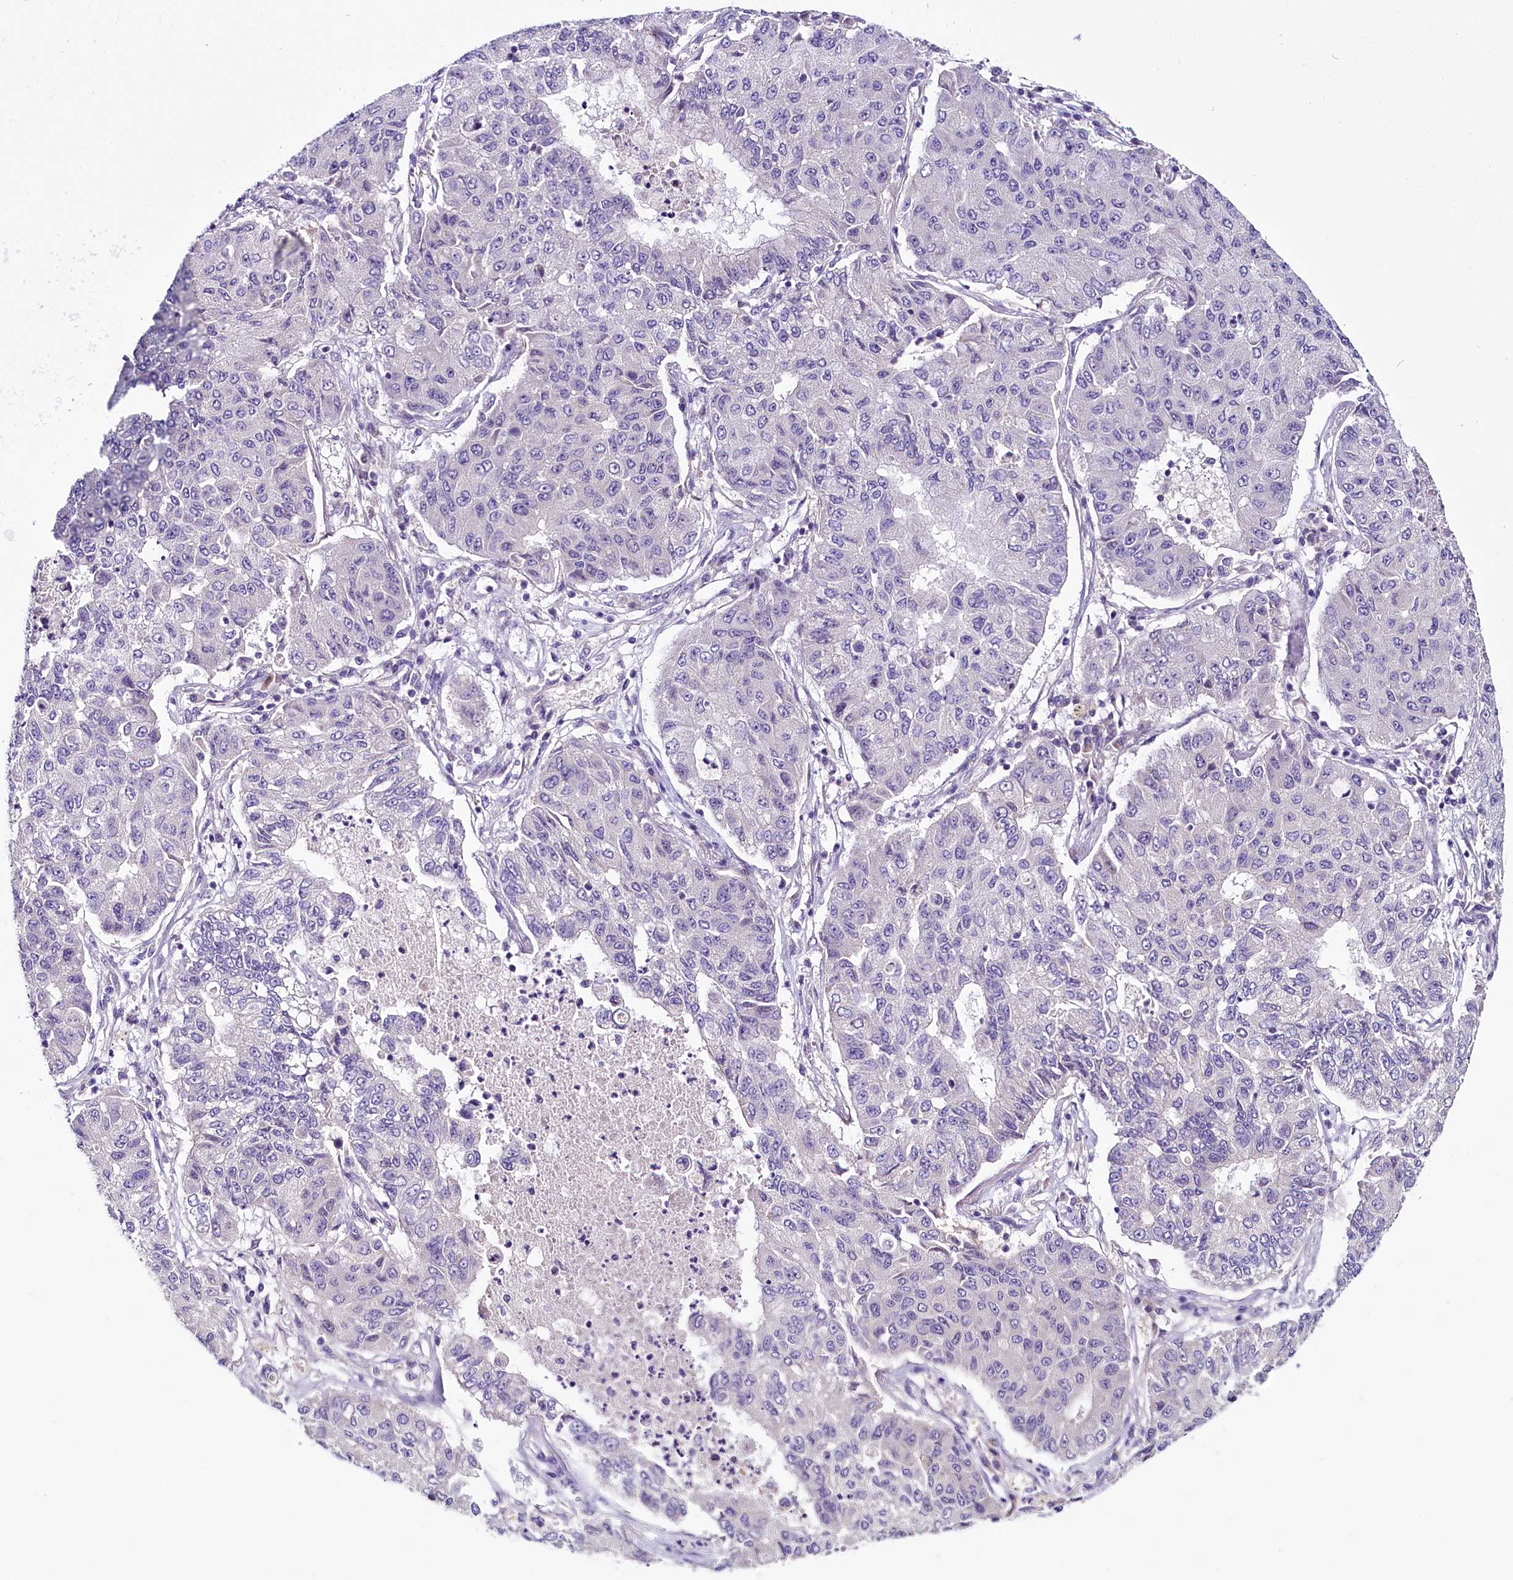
{"staining": {"intensity": "negative", "quantity": "none", "location": "none"}, "tissue": "lung cancer", "cell_type": "Tumor cells", "image_type": "cancer", "snomed": [{"axis": "morphology", "description": "Squamous cell carcinoma, NOS"}, {"axis": "topography", "description": "Lung"}], "caption": "There is no significant staining in tumor cells of lung cancer (squamous cell carcinoma). (Immunohistochemistry (ihc), brightfield microscopy, high magnification).", "gene": "C9orf40", "patient": {"sex": "male", "age": 74}}